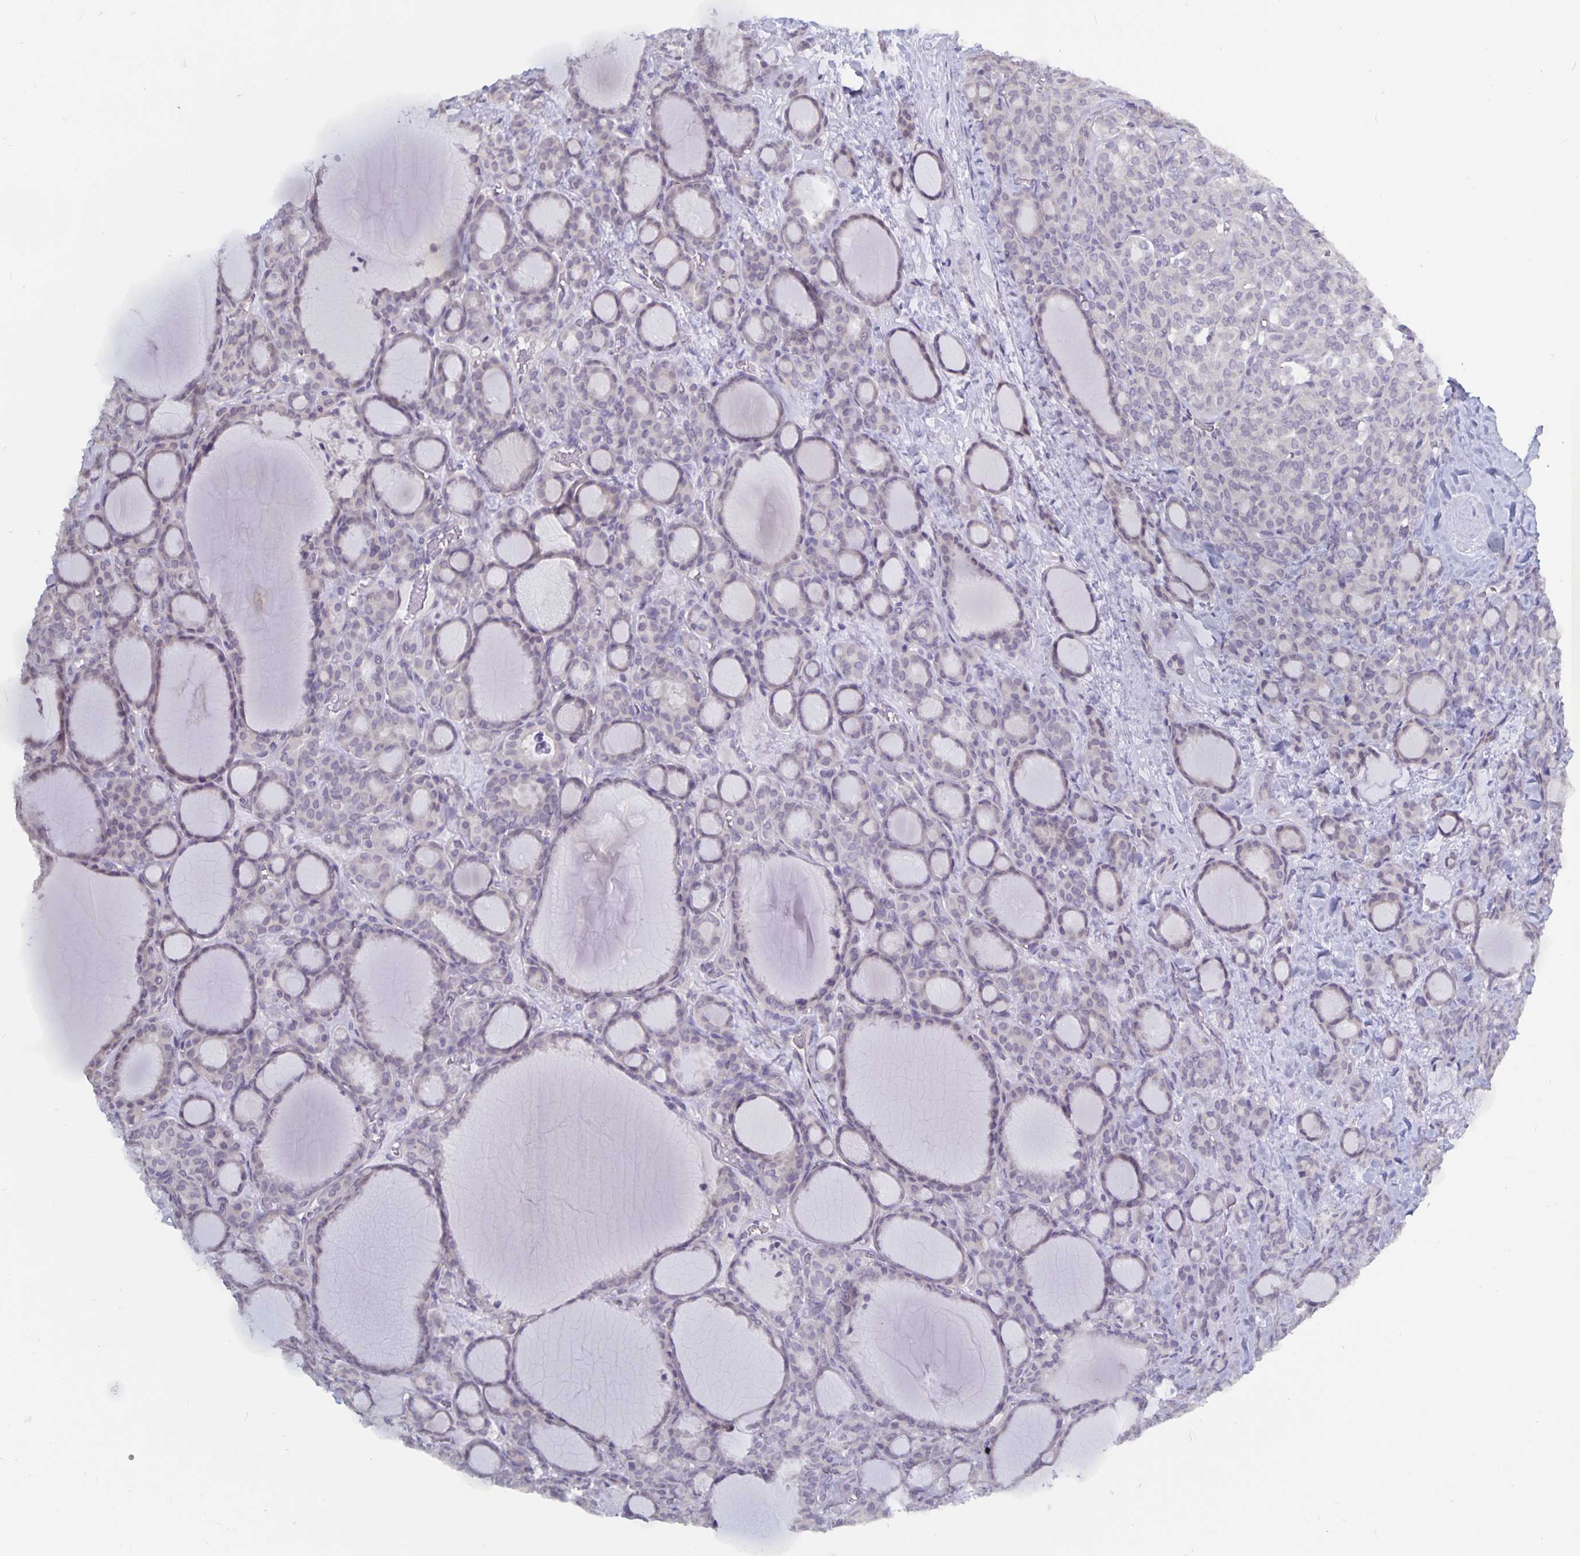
{"staining": {"intensity": "negative", "quantity": "none", "location": "none"}, "tissue": "thyroid cancer", "cell_type": "Tumor cells", "image_type": "cancer", "snomed": [{"axis": "morphology", "description": "Normal tissue, NOS"}, {"axis": "morphology", "description": "Follicular adenoma carcinoma, NOS"}, {"axis": "topography", "description": "Thyroid gland"}], "caption": "An IHC histopathology image of thyroid follicular adenoma carcinoma is shown. There is no staining in tumor cells of thyroid follicular adenoma carcinoma.", "gene": "PLCB3", "patient": {"sex": "female", "age": 31}}